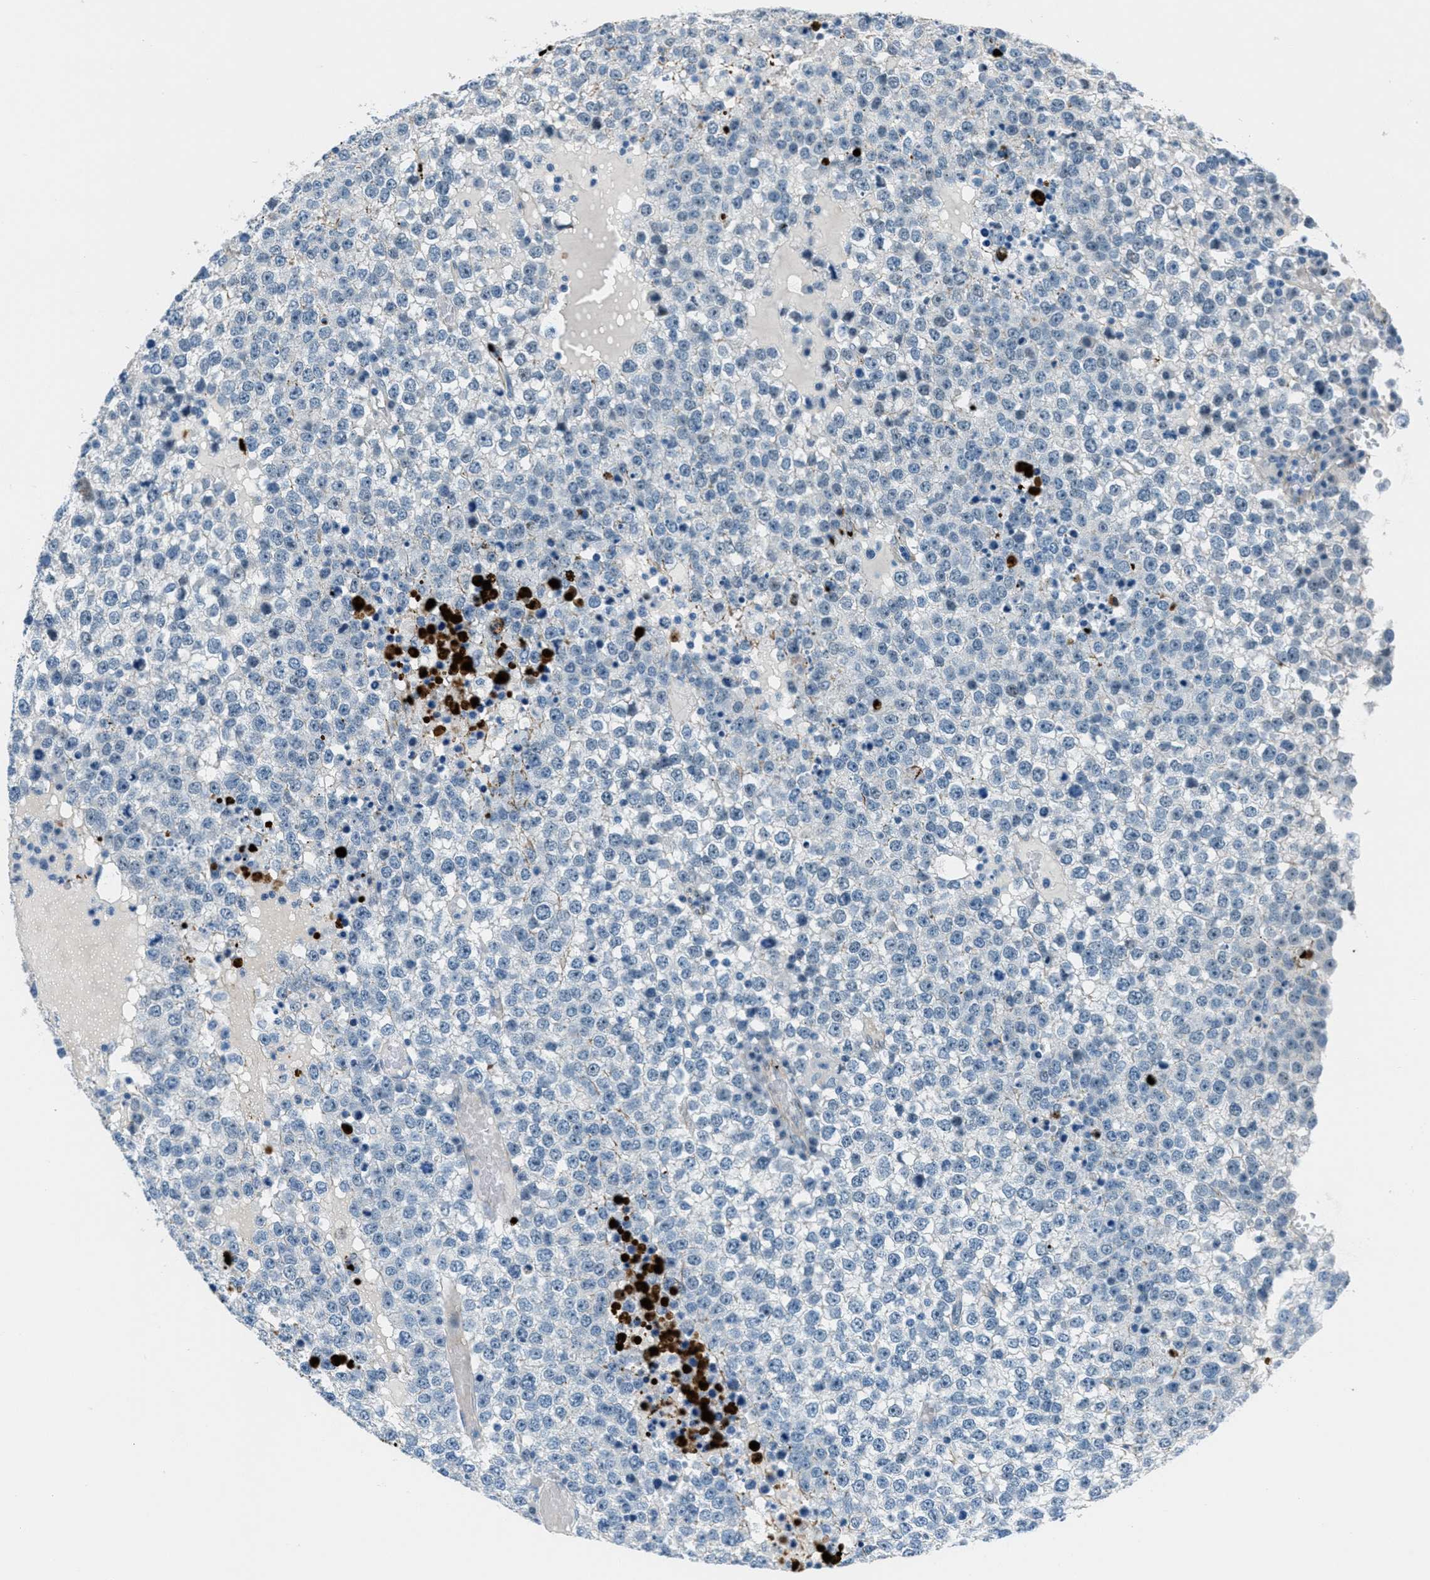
{"staining": {"intensity": "negative", "quantity": "none", "location": "none"}, "tissue": "testis cancer", "cell_type": "Tumor cells", "image_type": "cancer", "snomed": [{"axis": "morphology", "description": "Seminoma, NOS"}, {"axis": "topography", "description": "Testis"}], "caption": "DAB (3,3'-diaminobenzidine) immunohistochemical staining of human seminoma (testis) demonstrates no significant positivity in tumor cells.", "gene": "FBN1", "patient": {"sex": "male", "age": 65}}